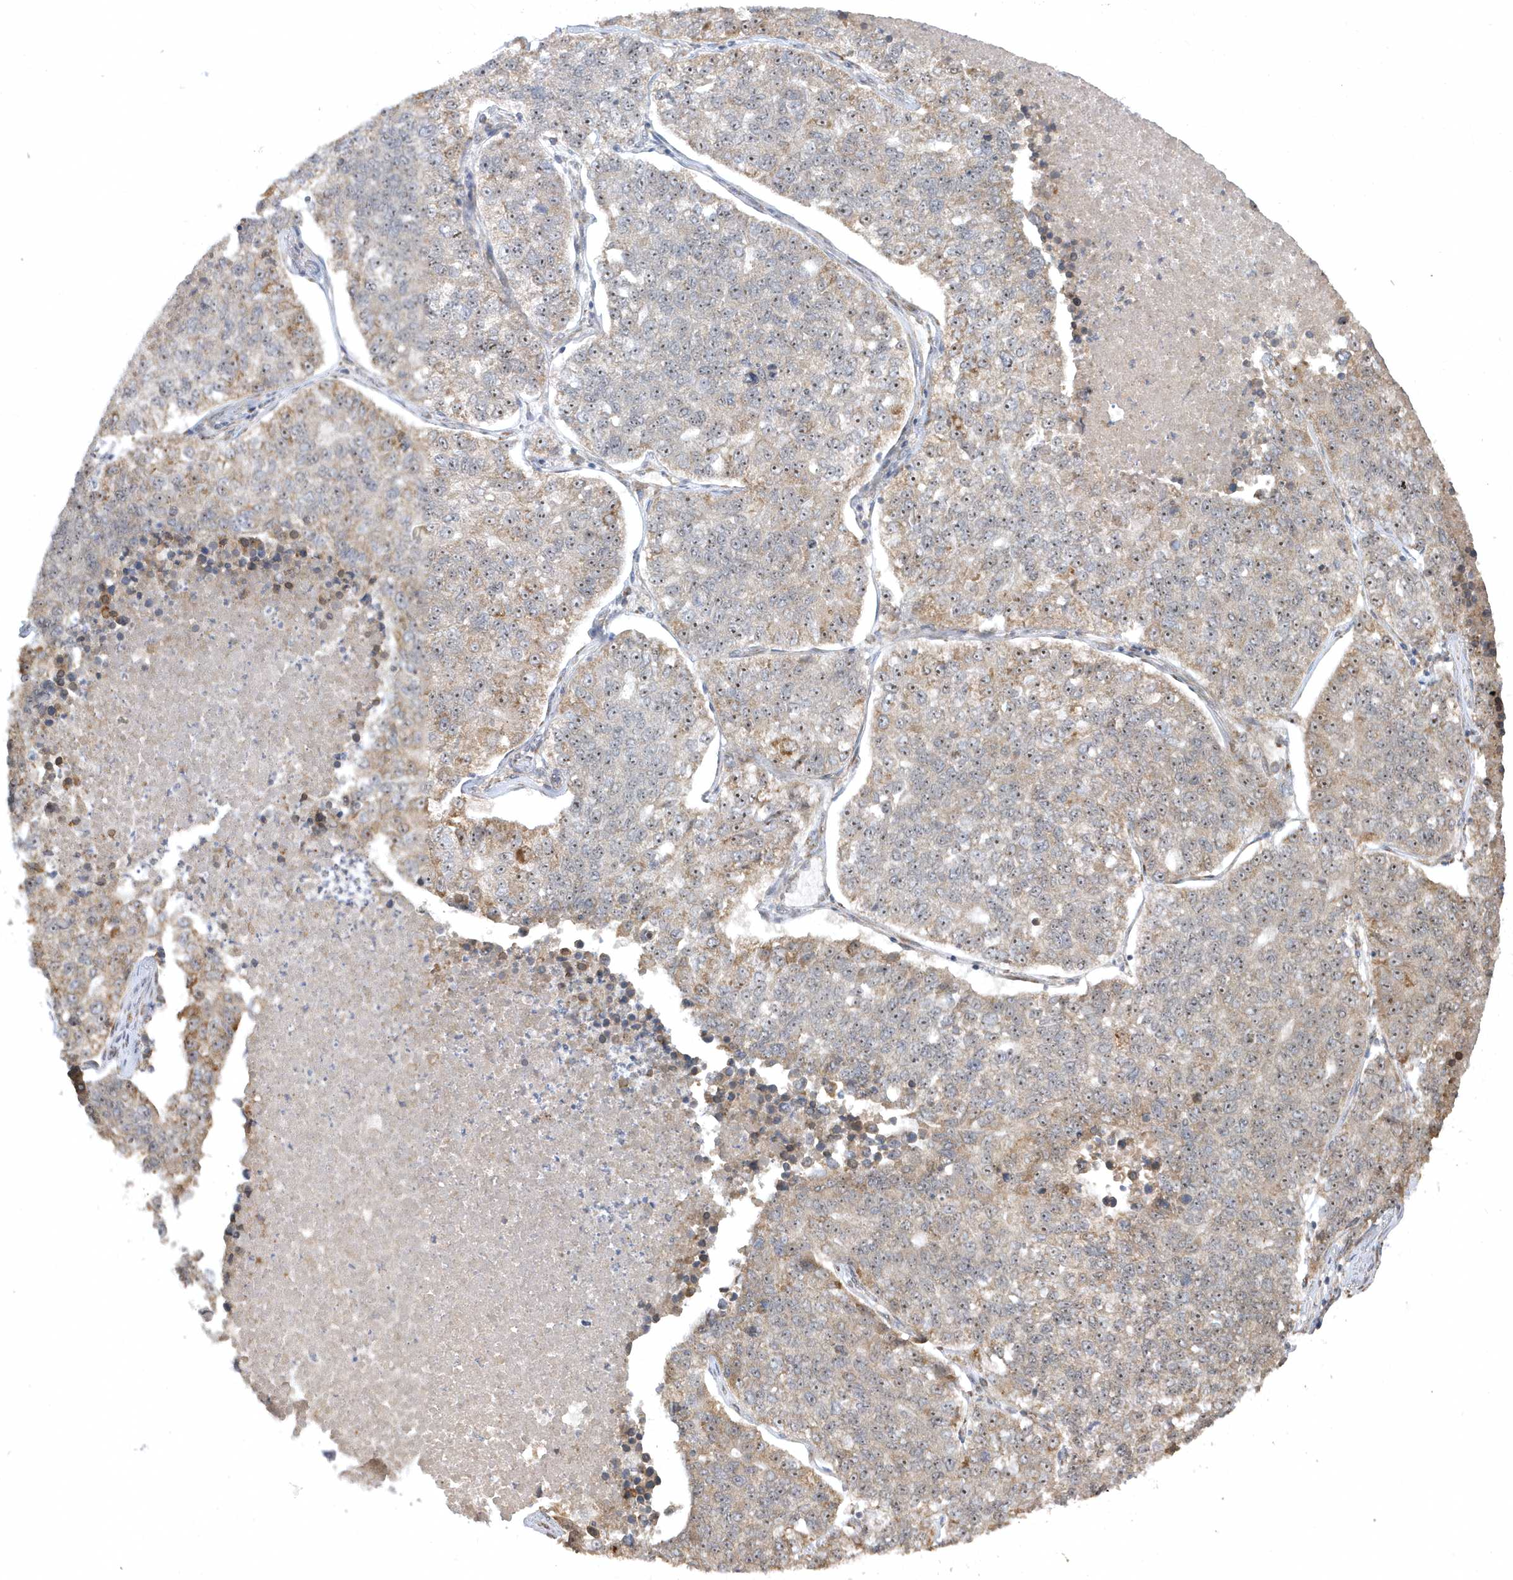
{"staining": {"intensity": "weak", "quantity": "25%-75%", "location": "cytoplasmic/membranous"}, "tissue": "lung cancer", "cell_type": "Tumor cells", "image_type": "cancer", "snomed": [{"axis": "morphology", "description": "Adenocarcinoma, NOS"}, {"axis": "topography", "description": "Lung"}], "caption": "This is an image of immunohistochemistry staining of lung adenocarcinoma, which shows weak expression in the cytoplasmic/membranous of tumor cells.", "gene": "ECM2", "patient": {"sex": "male", "age": 49}}